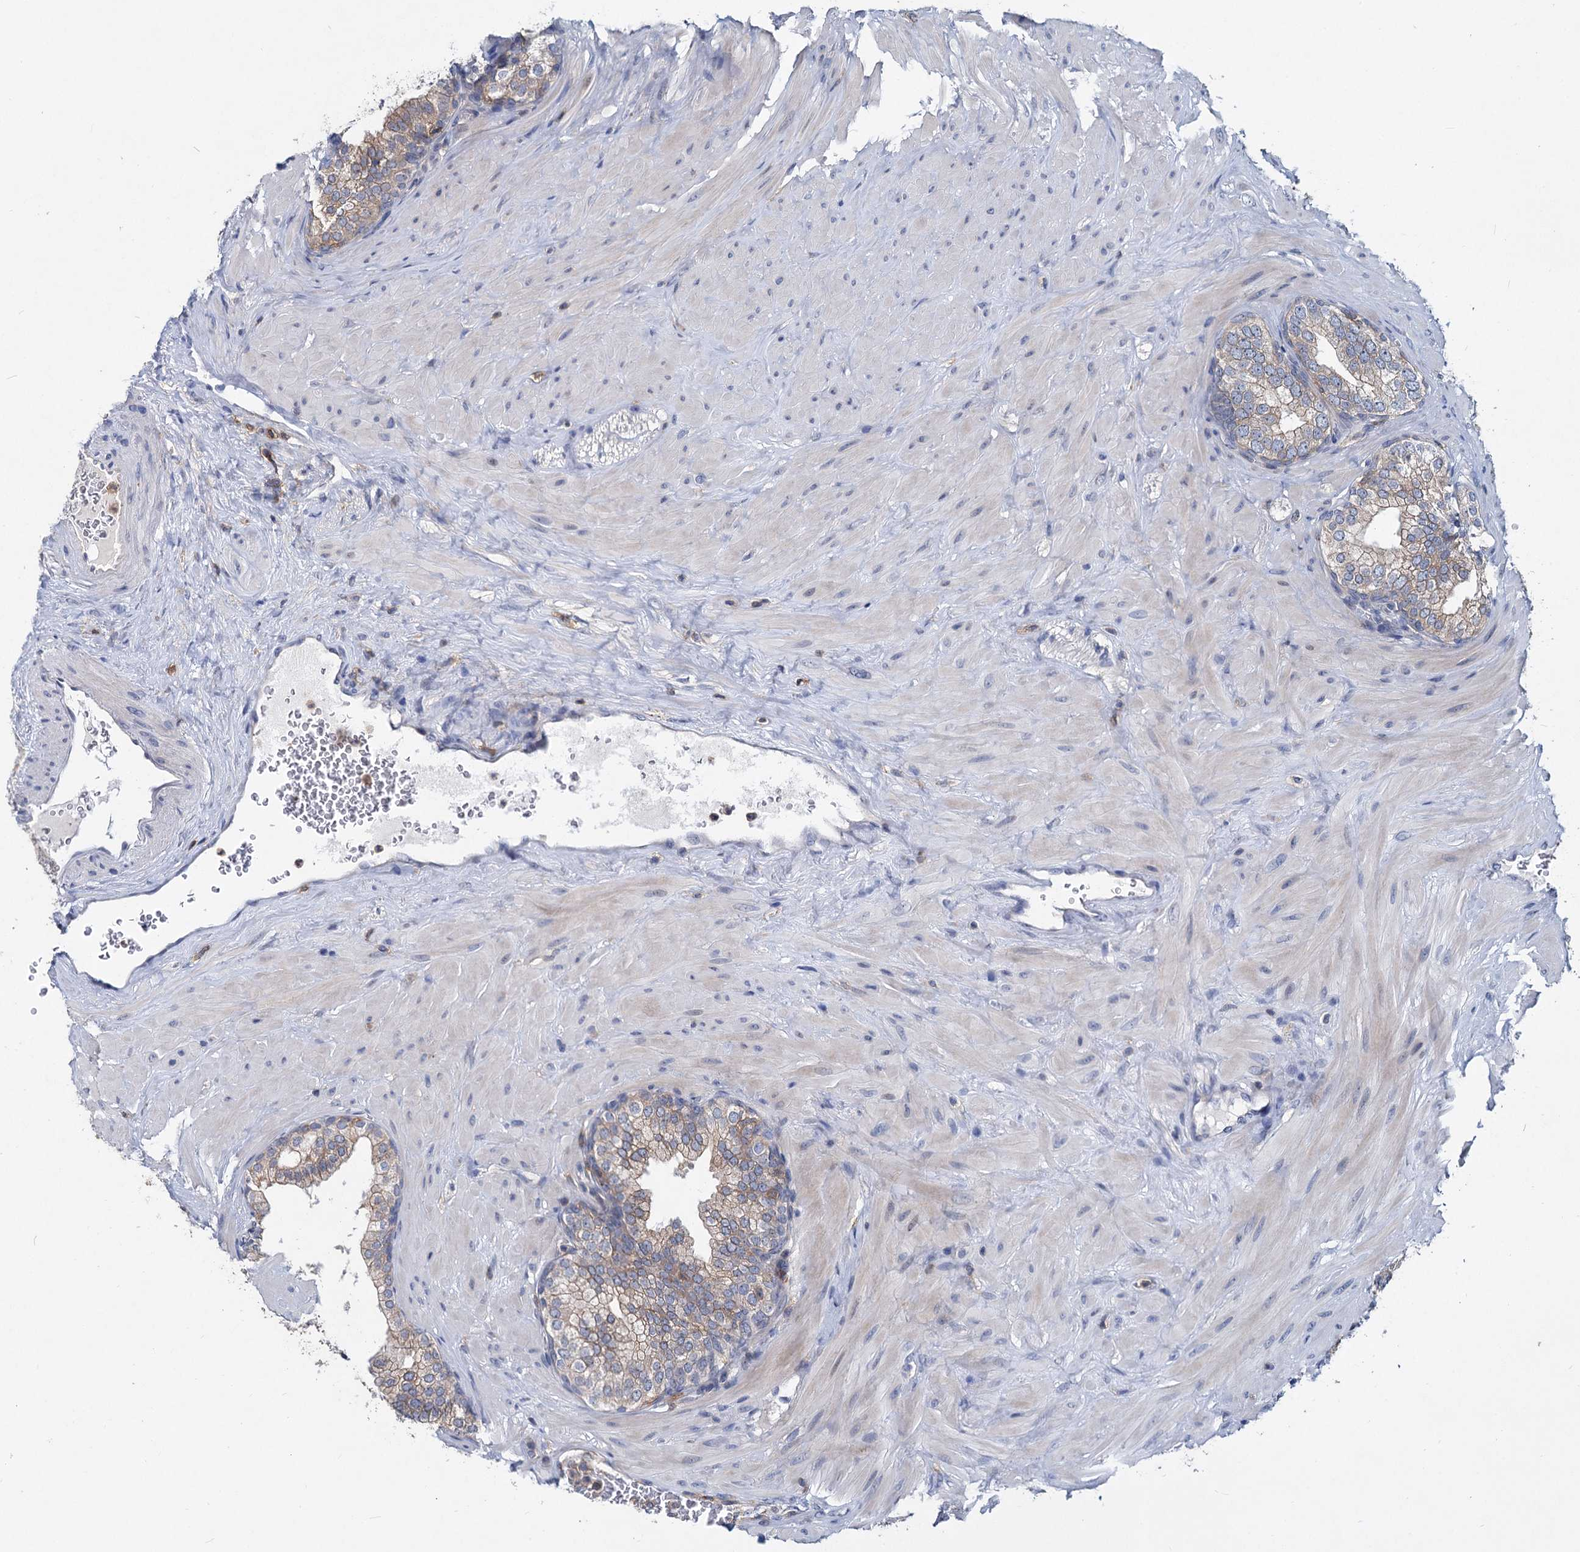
{"staining": {"intensity": "weak", "quantity": "25%-75%", "location": "cytoplasmic/membranous"}, "tissue": "prostate", "cell_type": "Glandular cells", "image_type": "normal", "snomed": [{"axis": "morphology", "description": "Normal tissue, NOS"}, {"axis": "topography", "description": "Prostate"}], "caption": "Immunohistochemical staining of unremarkable human prostate reveals weak cytoplasmic/membranous protein staining in about 25%-75% of glandular cells.", "gene": "LRCH4", "patient": {"sex": "male", "age": 60}}